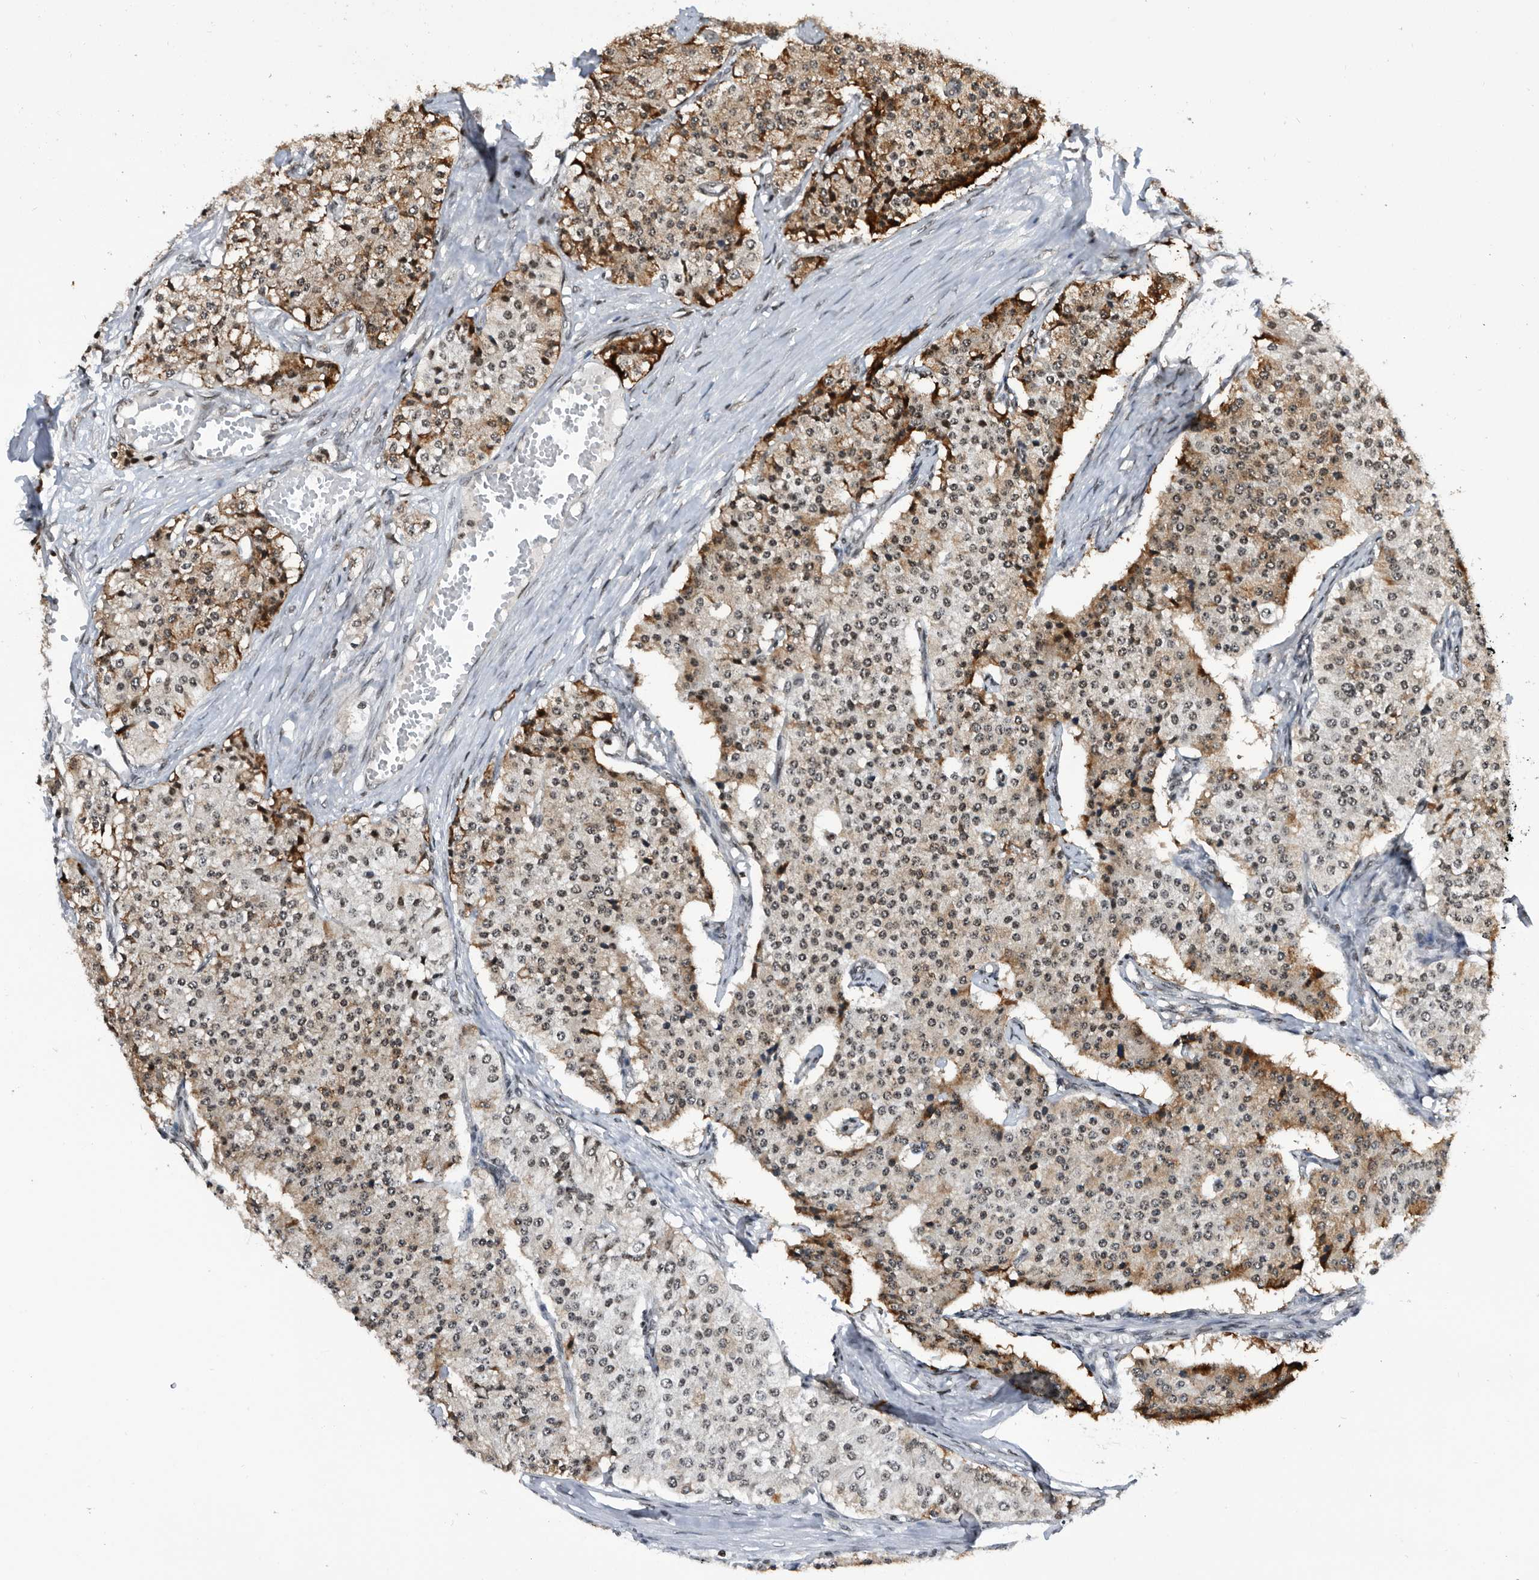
{"staining": {"intensity": "moderate", "quantity": "25%-75%", "location": "cytoplasmic/membranous,nuclear"}, "tissue": "carcinoid", "cell_type": "Tumor cells", "image_type": "cancer", "snomed": [{"axis": "morphology", "description": "Carcinoid, malignant, NOS"}, {"axis": "topography", "description": "Colon"}], "caption": "Brown immunohistochemical staining in human carcinoid exhibits moderate cytoplasmic/membranous and nuclear staining in about 25%-75% of tumor cells. The staining was performed using DAB (3,3'-diaminobenzidine), with brown indicating positive protein expression. Nuclei are stained blue with hematoxylin.", "gene": "SNRNP48", "patient": {"sex": "female", "age": 52}}